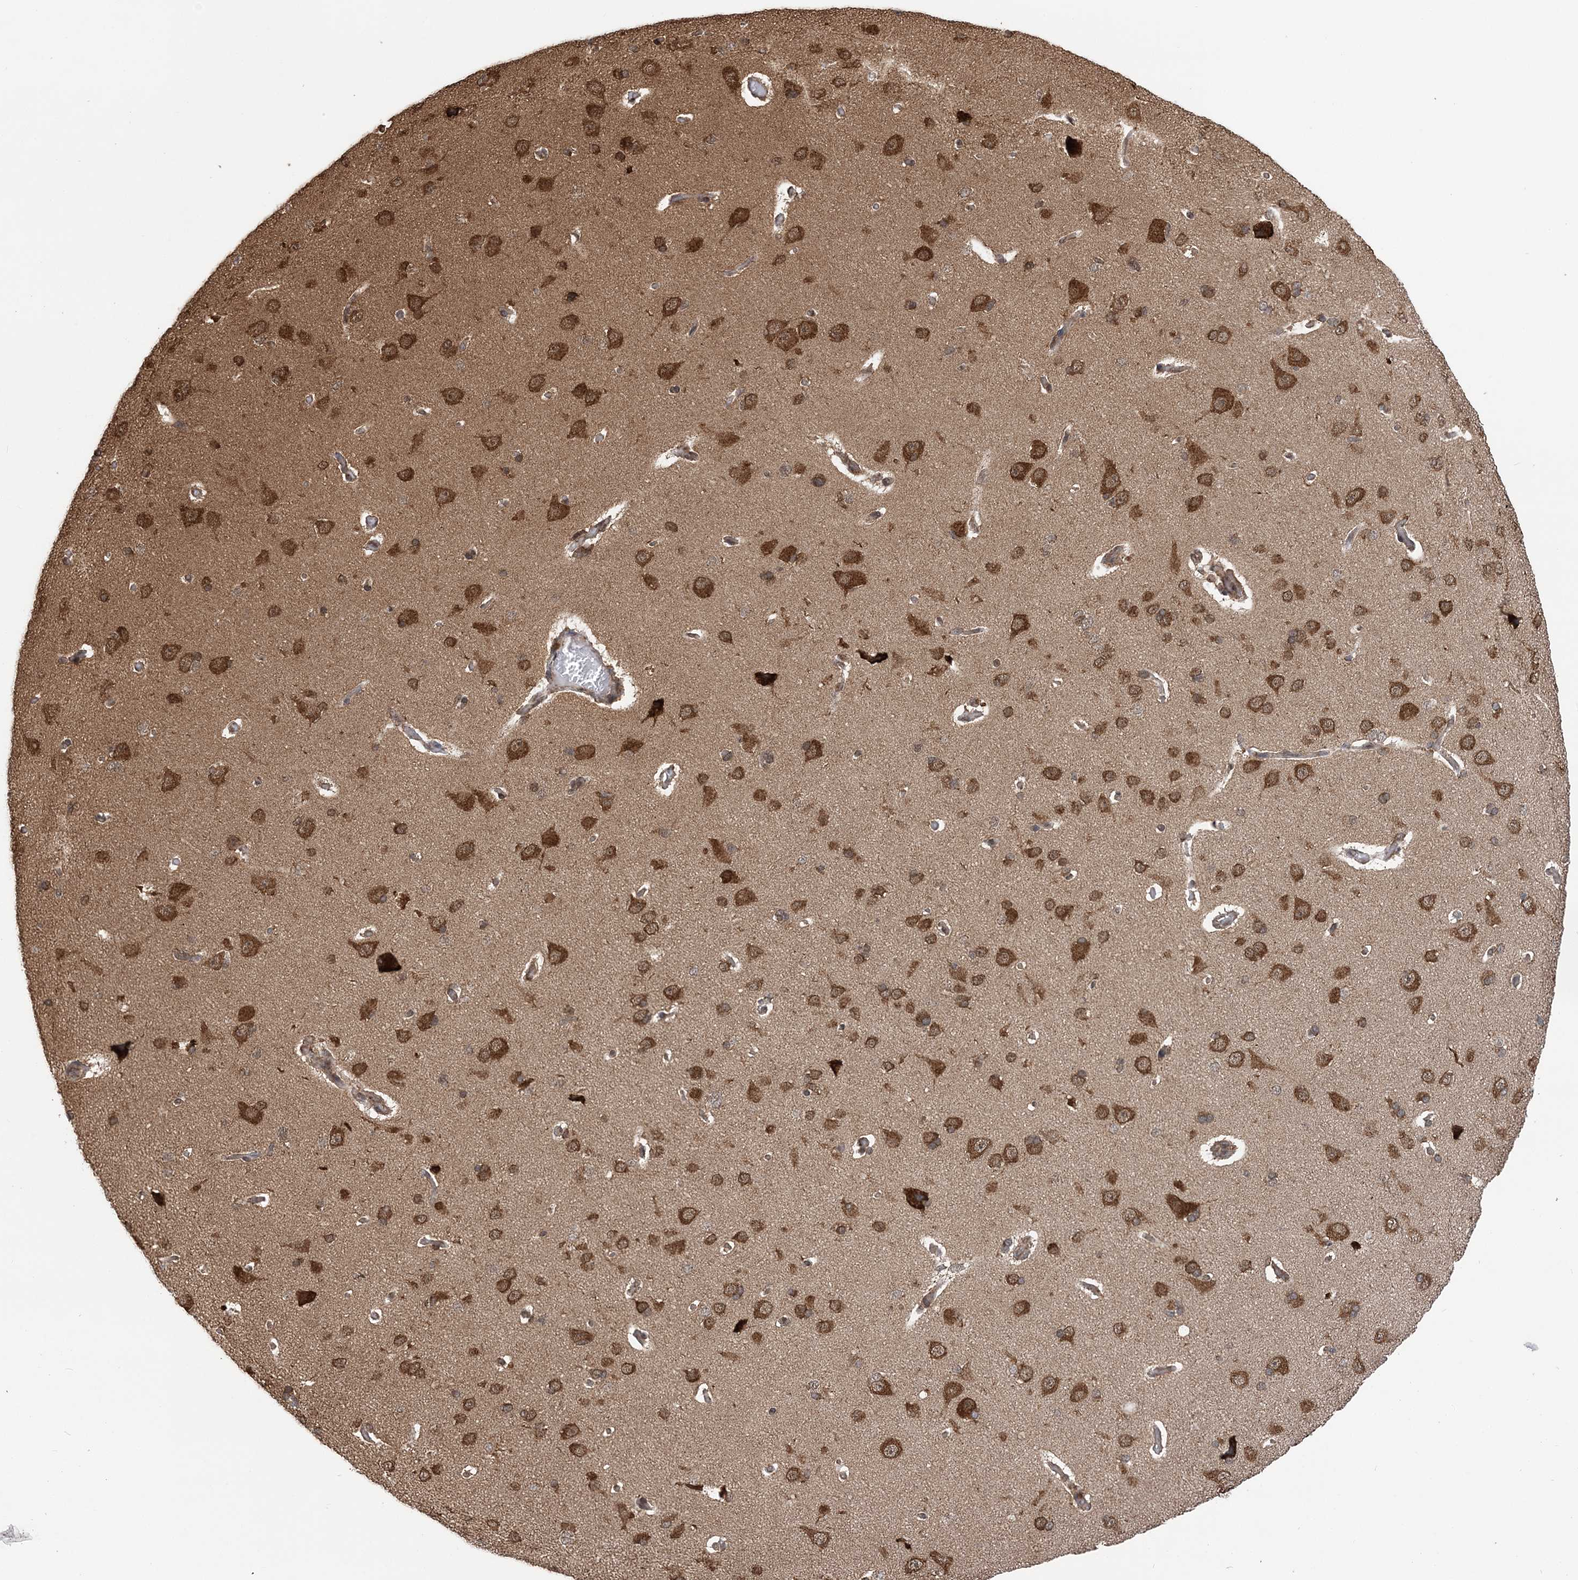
{"staining": {"intensity": "moderate", "quantity": ">75%", "location": "cytoplasmic/membranous"}, "tissue": "cerebral cortex", "cell_type": "Endothelial cells", "image_type": "normal", "snomed": [{"axis": "morphology", "description": "Normal tissue, NOS"}, {"axis": "topography", "description": "Cerebral cortex"}], "caption": "High-power microscopy captured an immunohistochemistry histopathology image of benign cerebral cortex, revealing moderate cytoplasmic/membranous staining in approximately >75% of endothelial cells. The protein of interest is stained brown, and the nuclei are stained in blue (DAB (3,3'-diaminobenzidine) IHC with brightfield microscopy, high magnification).", "gene": "PCBP1", "patient": {"sex": "male", "age": 62}}